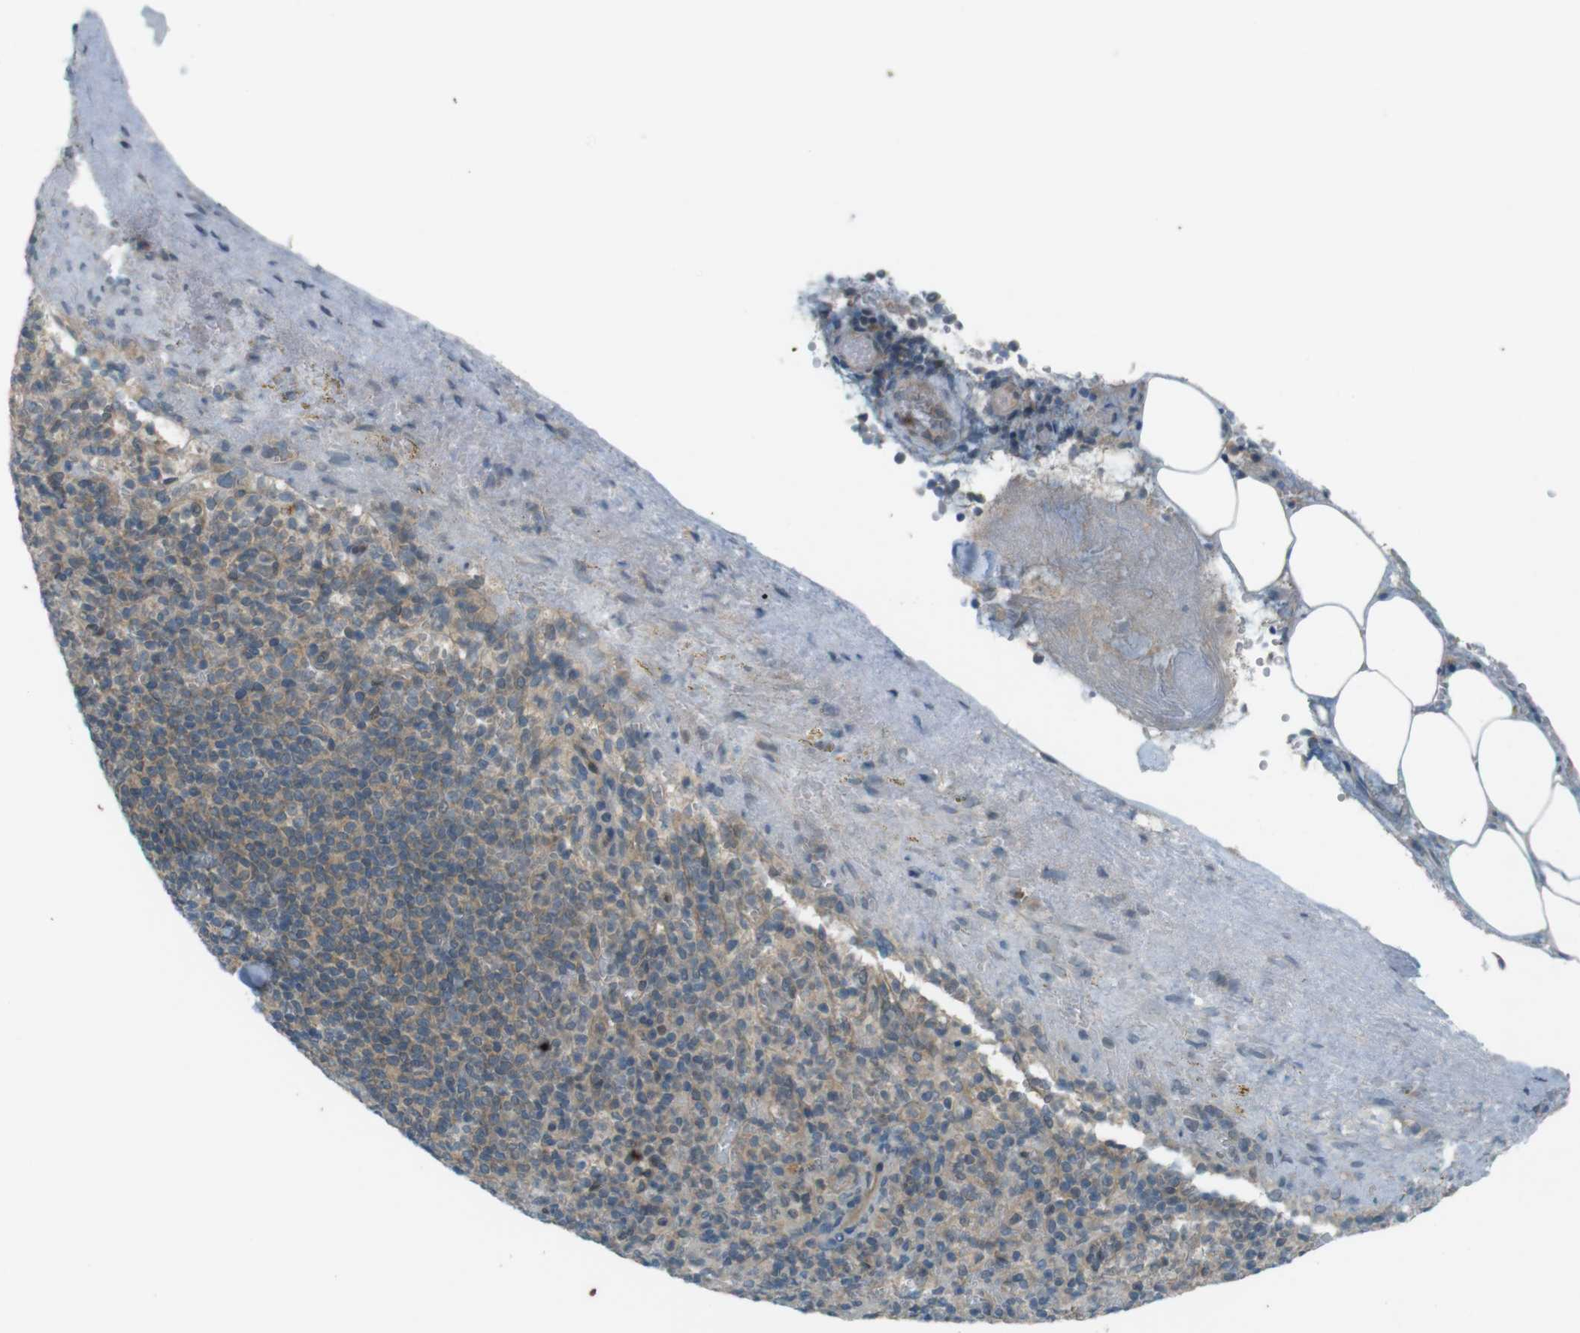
{"staining": {"intensity": "weak", "quantity": "25%-75%", "location": "cytoplasmic/membranous"}, "tissue": "spleen", "cell_type": "Cells in red pulp", "image_type": "normal", "snomed": [{"axis": "morphology", "description": "Normal tissue, NOS"}, {"axis": "topography", "description": "Spleen"}], "caption": "A brown stain shows weak cytoplasmic/membranous staining of a protein in cells in red pulp of benign human spleen.", "gene": "ZDHHC20", "patient": {"sex": "female", "age": 74}}